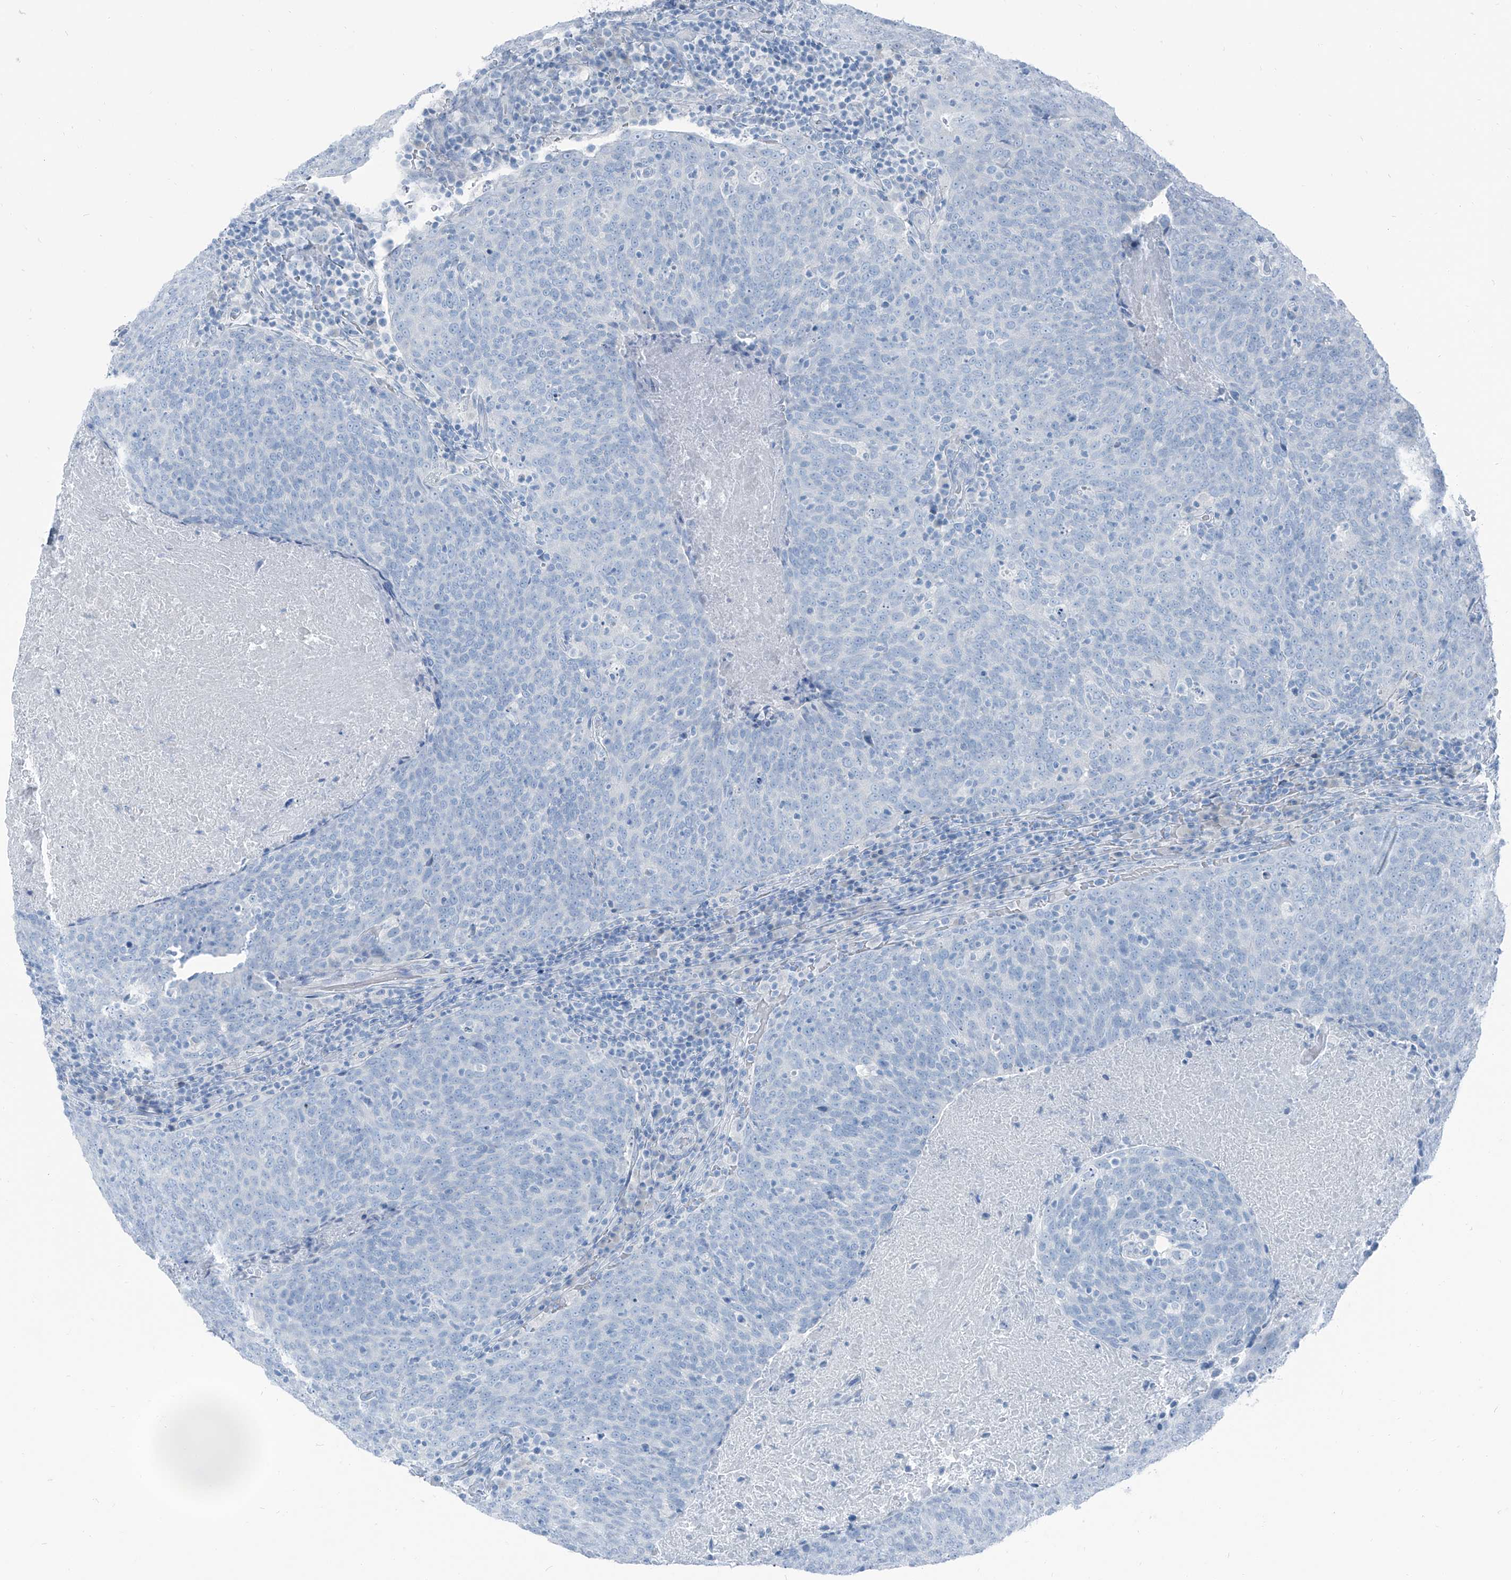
{"staining": {"intensity": "negative", "quantity": "none", "location": "none"}, "tissue": "head and neck cancer", "cell_type": "Tumor cells", "image_type": "cancer", "snomed": [{"axis": "morphology", "description": "Squamous cell carcinoma, NOS"}, {"axis": "morphology", "description": "Squamous cell carcinoma, metastatic, NOS"}, {"axis": "topography", "description": "Lymph node"}, {"axis": "topography", "description": "Head-Neck"}], "caption": "This is a micrograph of immunohistochemistry (IHC) staining of squamous cell carcinoma (head and neck), which shows no expression in tumor cells.", "gene": "RGN", "patient": {"sex": "male", "age": 62}}